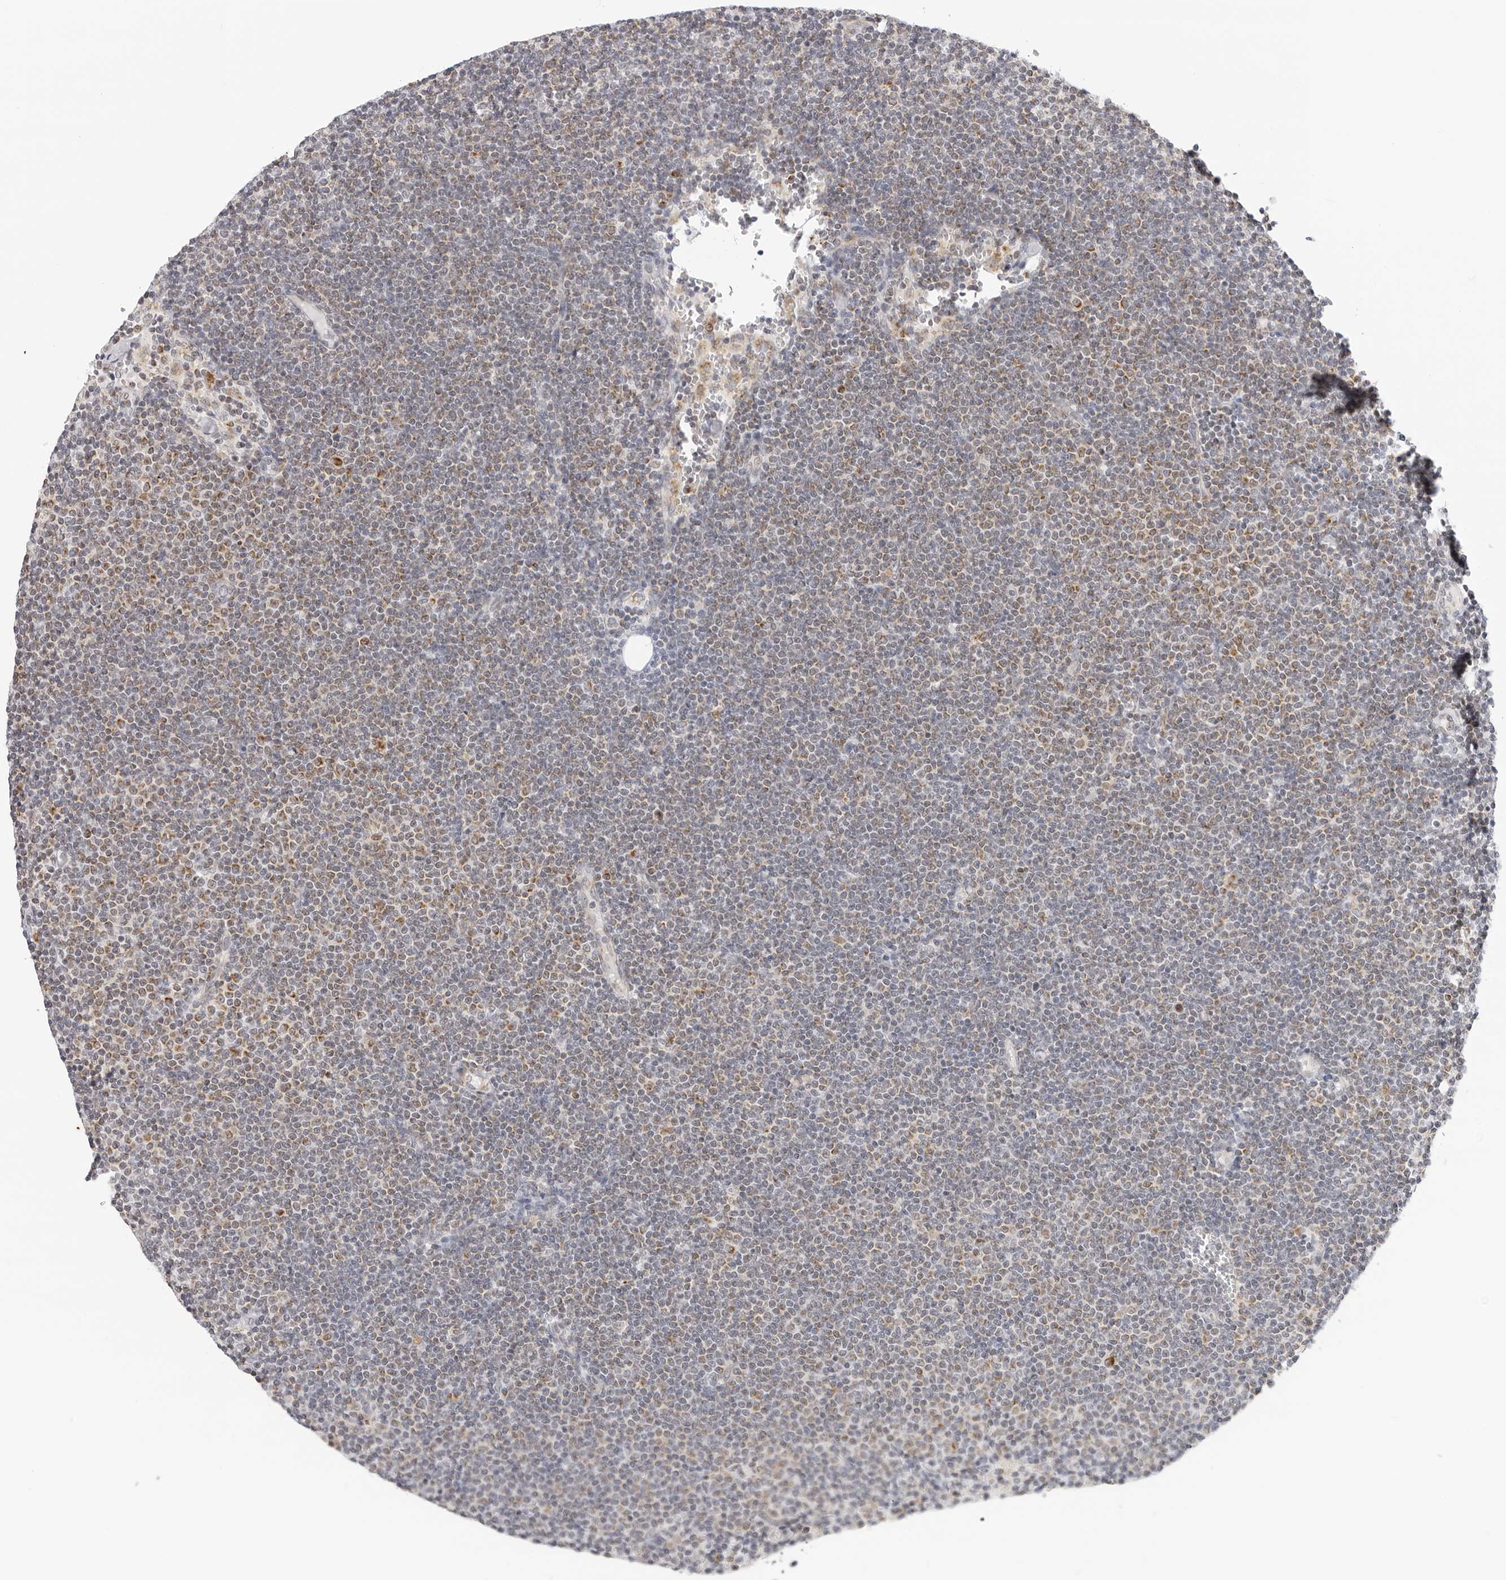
{"staining": {"intensity": "moderate", "quantity": ">75%", "location": "cytoplasmic/membranous"}, "tissue": "lymphoma", "cell_type": "Tumor cells", "image_type": "cancer", "snomed": [{"axis": "morphology", "description": "Malignant lymphoma, non-Hodgkin's type, Low grade"}, {"axis": "topography", "description": "Lymph node"}], "caption": "IHC image of neoplastic tissue: malignant lymphoma, non-Hodgkin's type (low-grade) stained using immunohistochemistry (IHC) shows medium levels of moderate protein expression localized specifically in the cytoplasmic/membranous of tumor cells, appearing as a cytoplasmic/membranous brown color.", "gene": "CIART", "patient": {"sex": "female", "age": 53}}